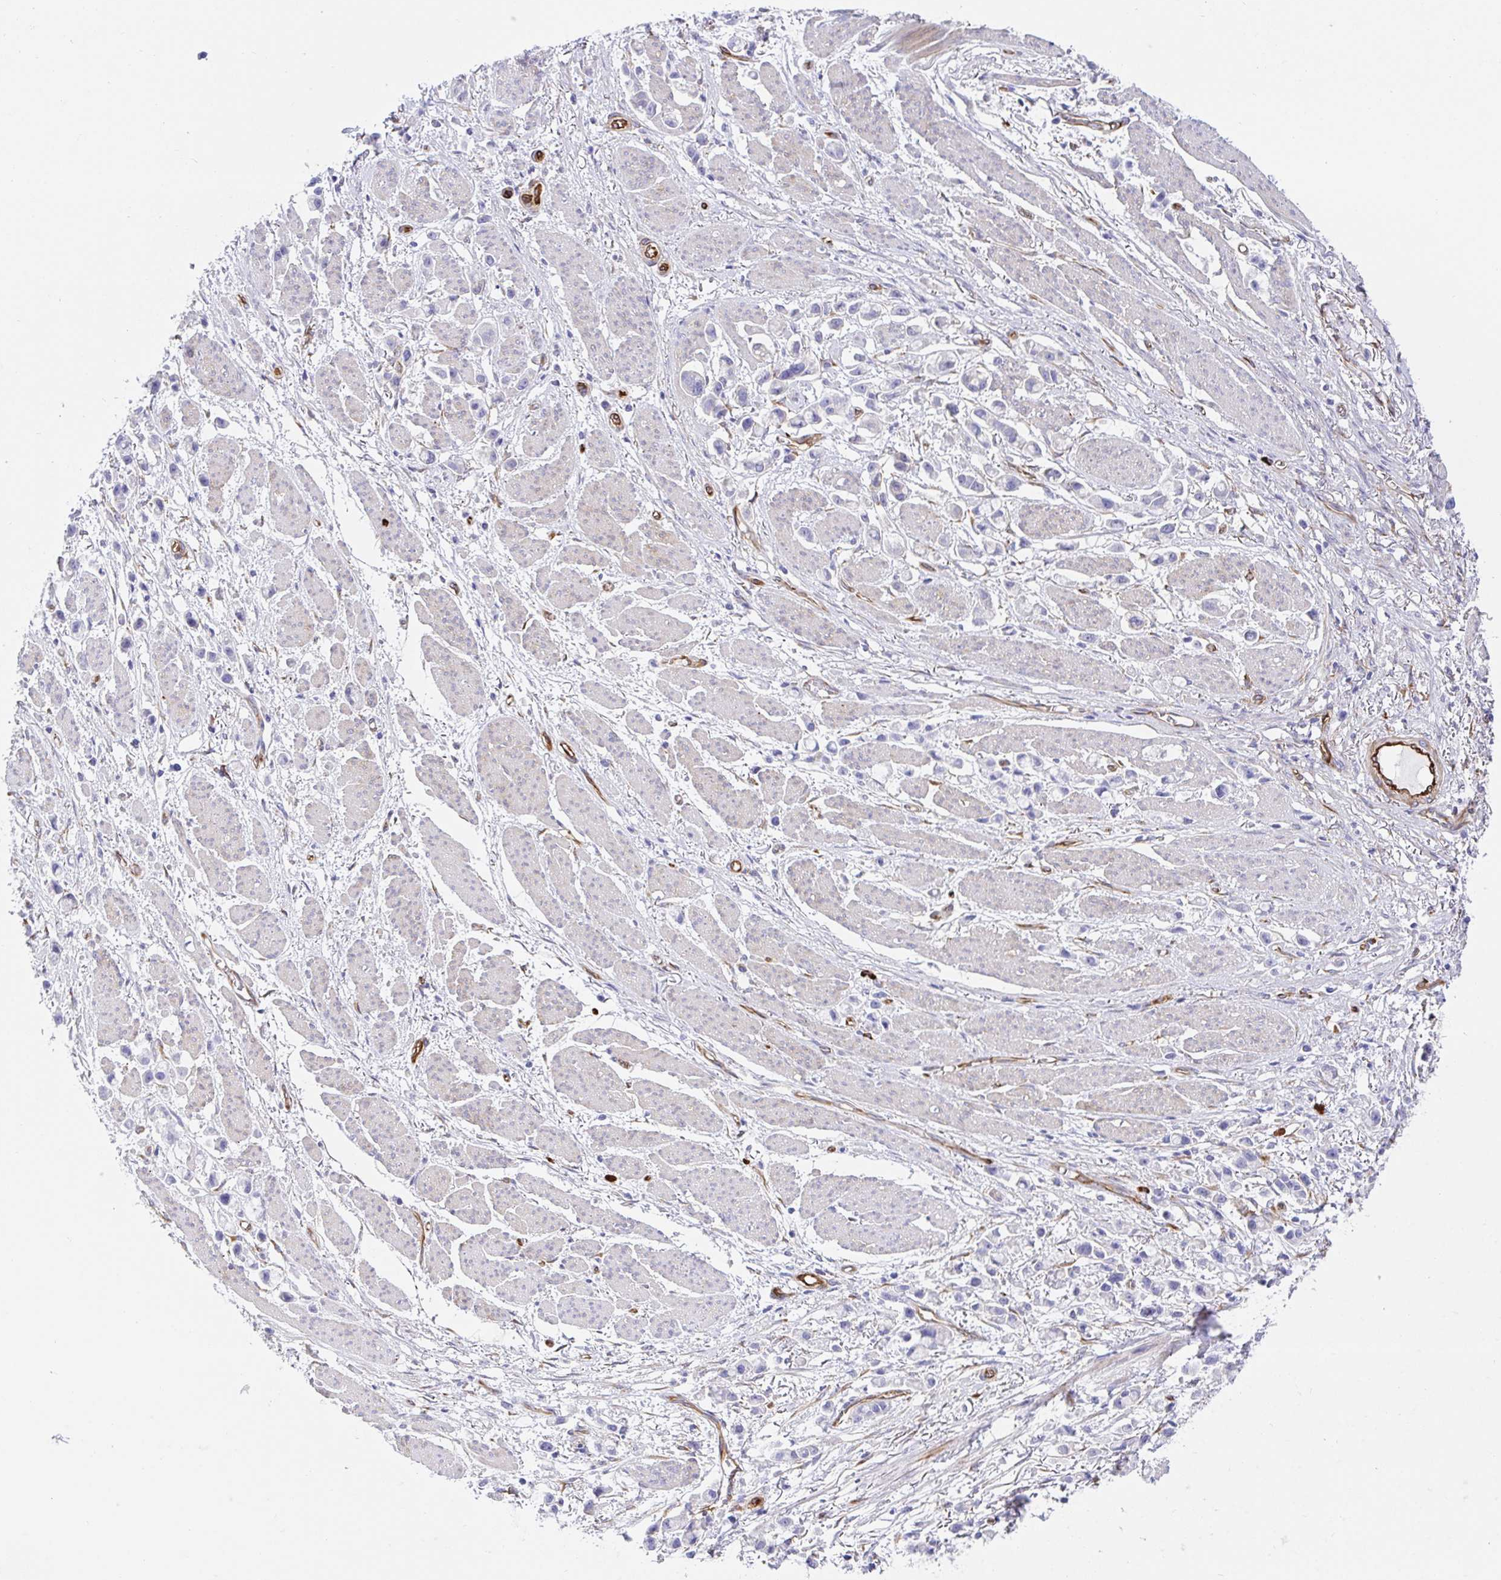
{"staining": {"intensity": "negative", "quantity": "none", "location": "none"}, "tissue": "stomach cancer", "cell_type": "Tumor cells", "image_type": "cancer", "snomed": [{"axis": "morphology", "description": "Adenocarcinoma, NOS"}, {"axis": "topography", "description": "Stomach"}], "caption": "Immunohistochemistry of human stomach cancer (adenocarcinoma) demonstrates no positivity in tumor cells.", "gene": "DOCK1", "patient": {"sex": "female", "age": 81}}